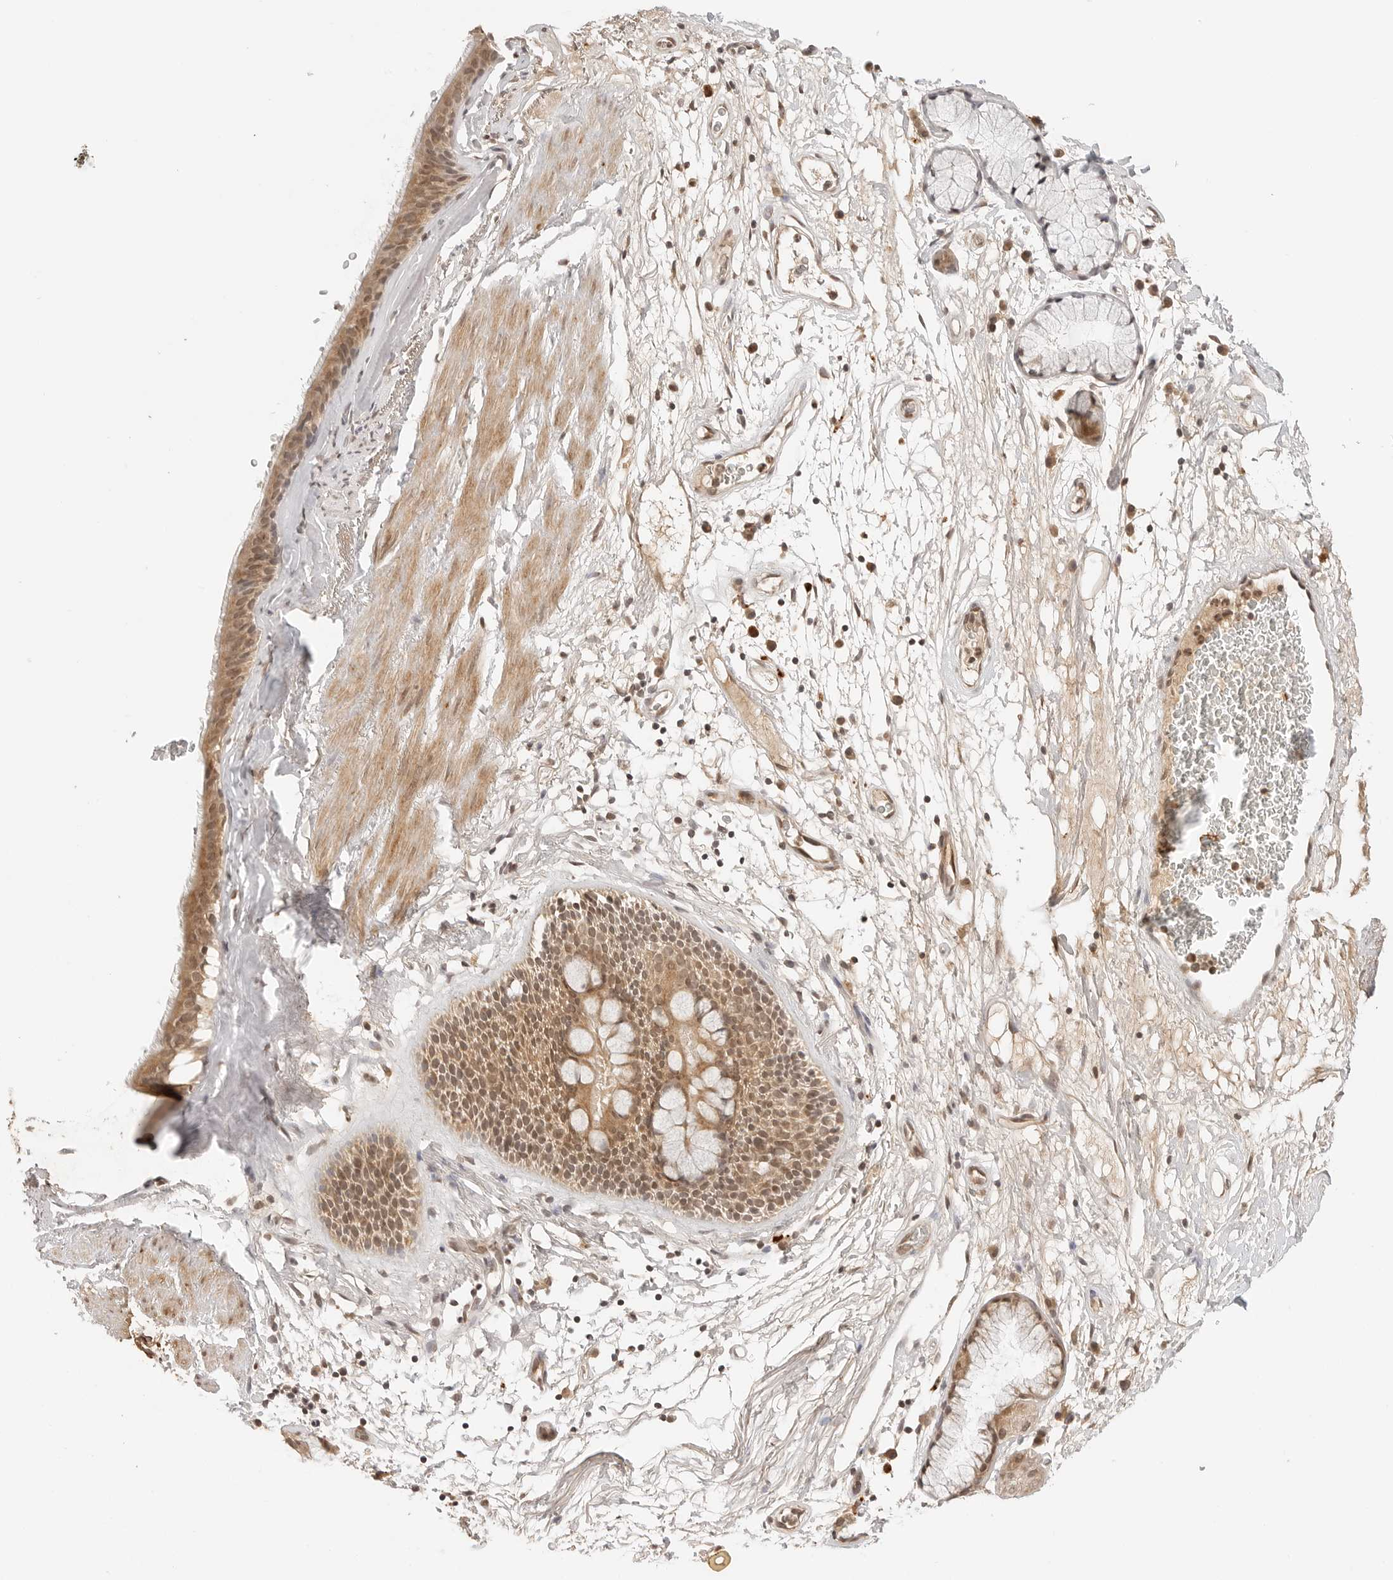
{"staining": {"intensity": "moderate", "quantity": ">75%", "location": "cytoplasmic/membranous,nuclear"}, "tissue": "bronchus", "cell_type": "Respiratory epithelial cells", "image_type": "normal", "snomed": [{"axis": "morphology", "description": "Normal tissue, NOS"}, {"axis": "topography", "description": "Cartilage tissue"}], "caption": "An immunohistochemistry image of benign tissue is shown. Protein staining in brown labels moderate cytoplasmic/membranous,nuclear positivity in bronchus within respiratory epithelial cells. The protein of interest is shown in brown color, while the nuclei are stained blue.", "gene": "GPR34", "patient": {"sex": "female", "age": 63}}